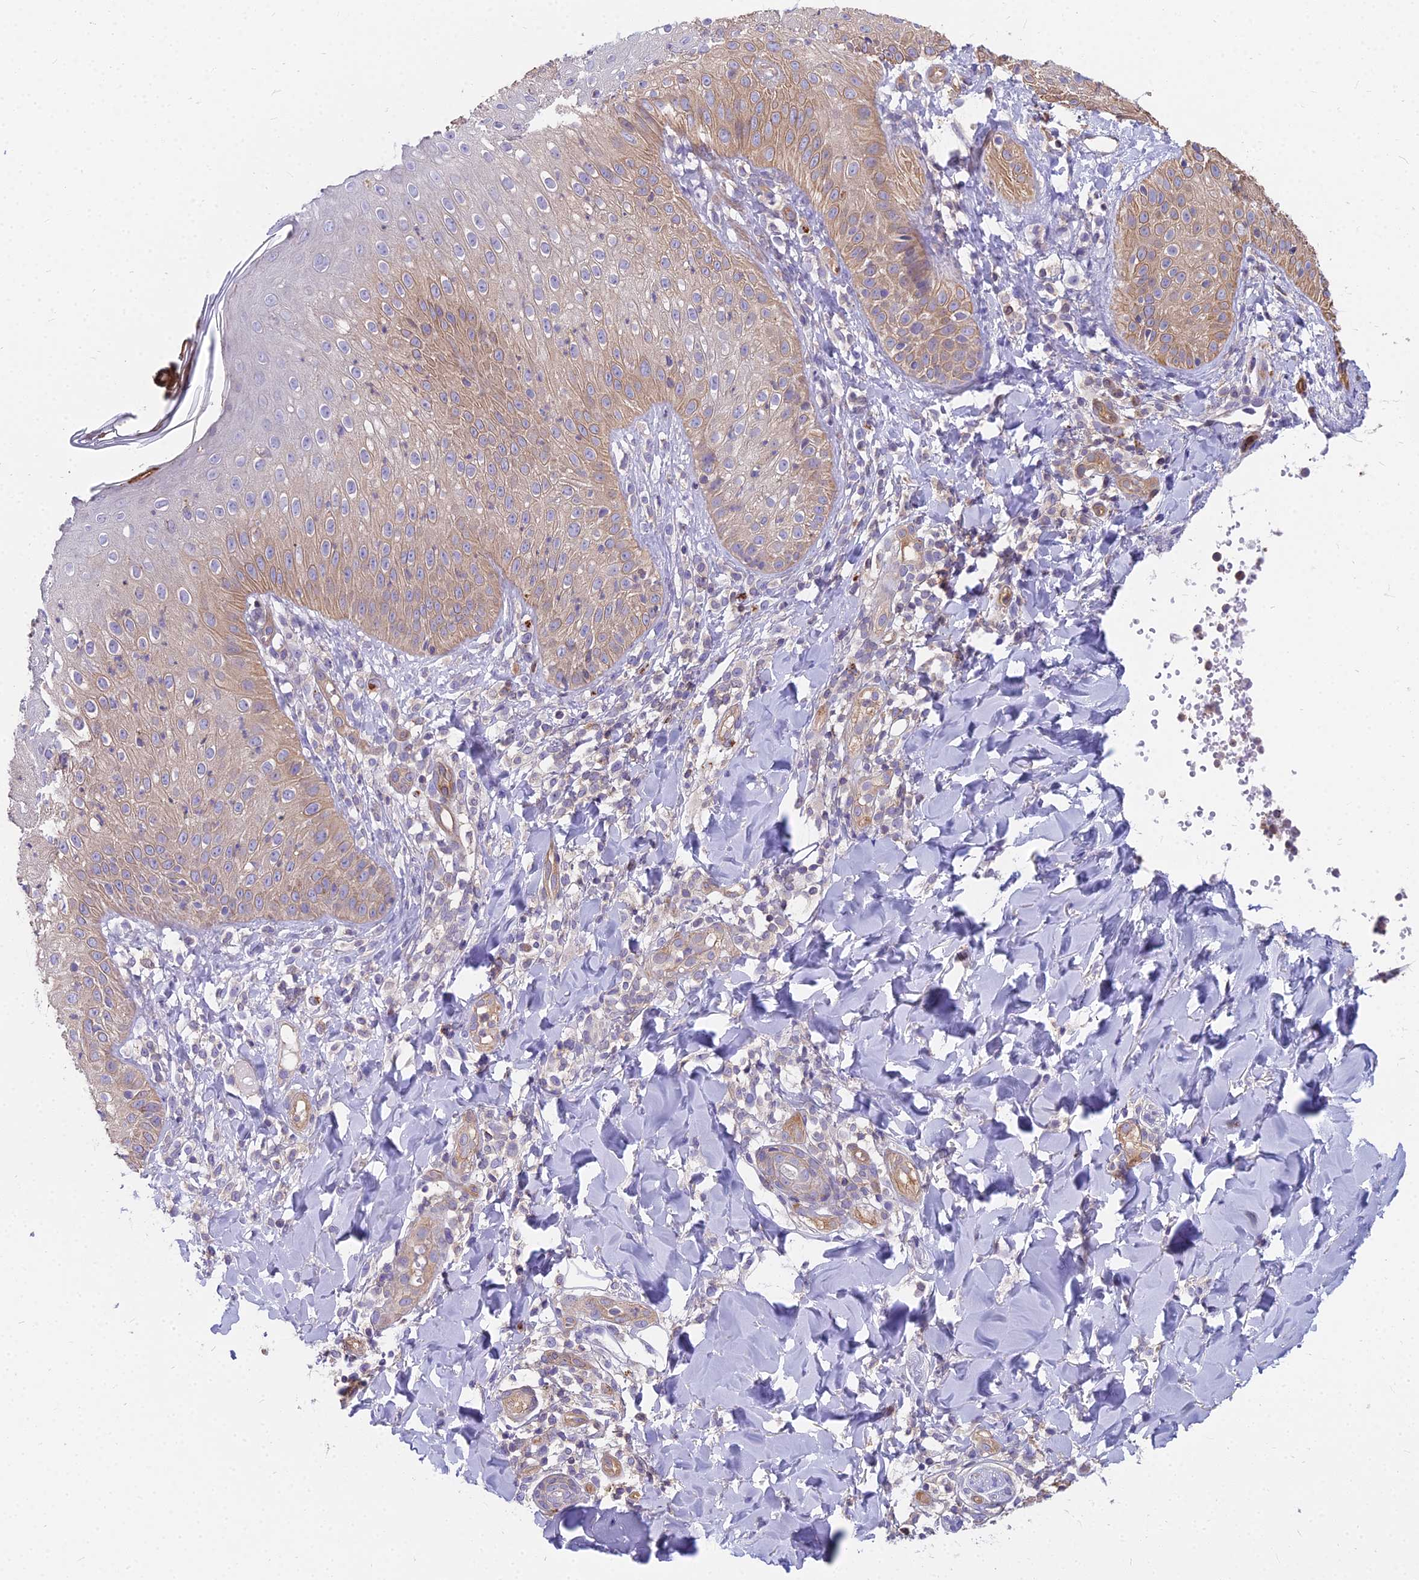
{"staining": {"intensity": "moderate", "quantity": "25%-75%", "location": "cytoplasmic/membranous"}, "tissue": "skin", "cell_type": "Epidermal cells", "image_type": "normal", "snomed": [{"axis": "morphology", "description": "Normal tissue, NOS"}, {"axis": "morphology", "description": "Inflammation, NOS"}, {"axis": "topography", "description": "Soft tissue"}, {"axis": "topography", "description": "Anal"}], "caption": "Epidermal cells display medium levels of moderate cytoplasmic/membranous expression in about 25%-75% of cells in unremarkable human skin. Nuclei are stained in blue.", "gene": "HLA", "patient": {"sex": "female", "age": 15}}